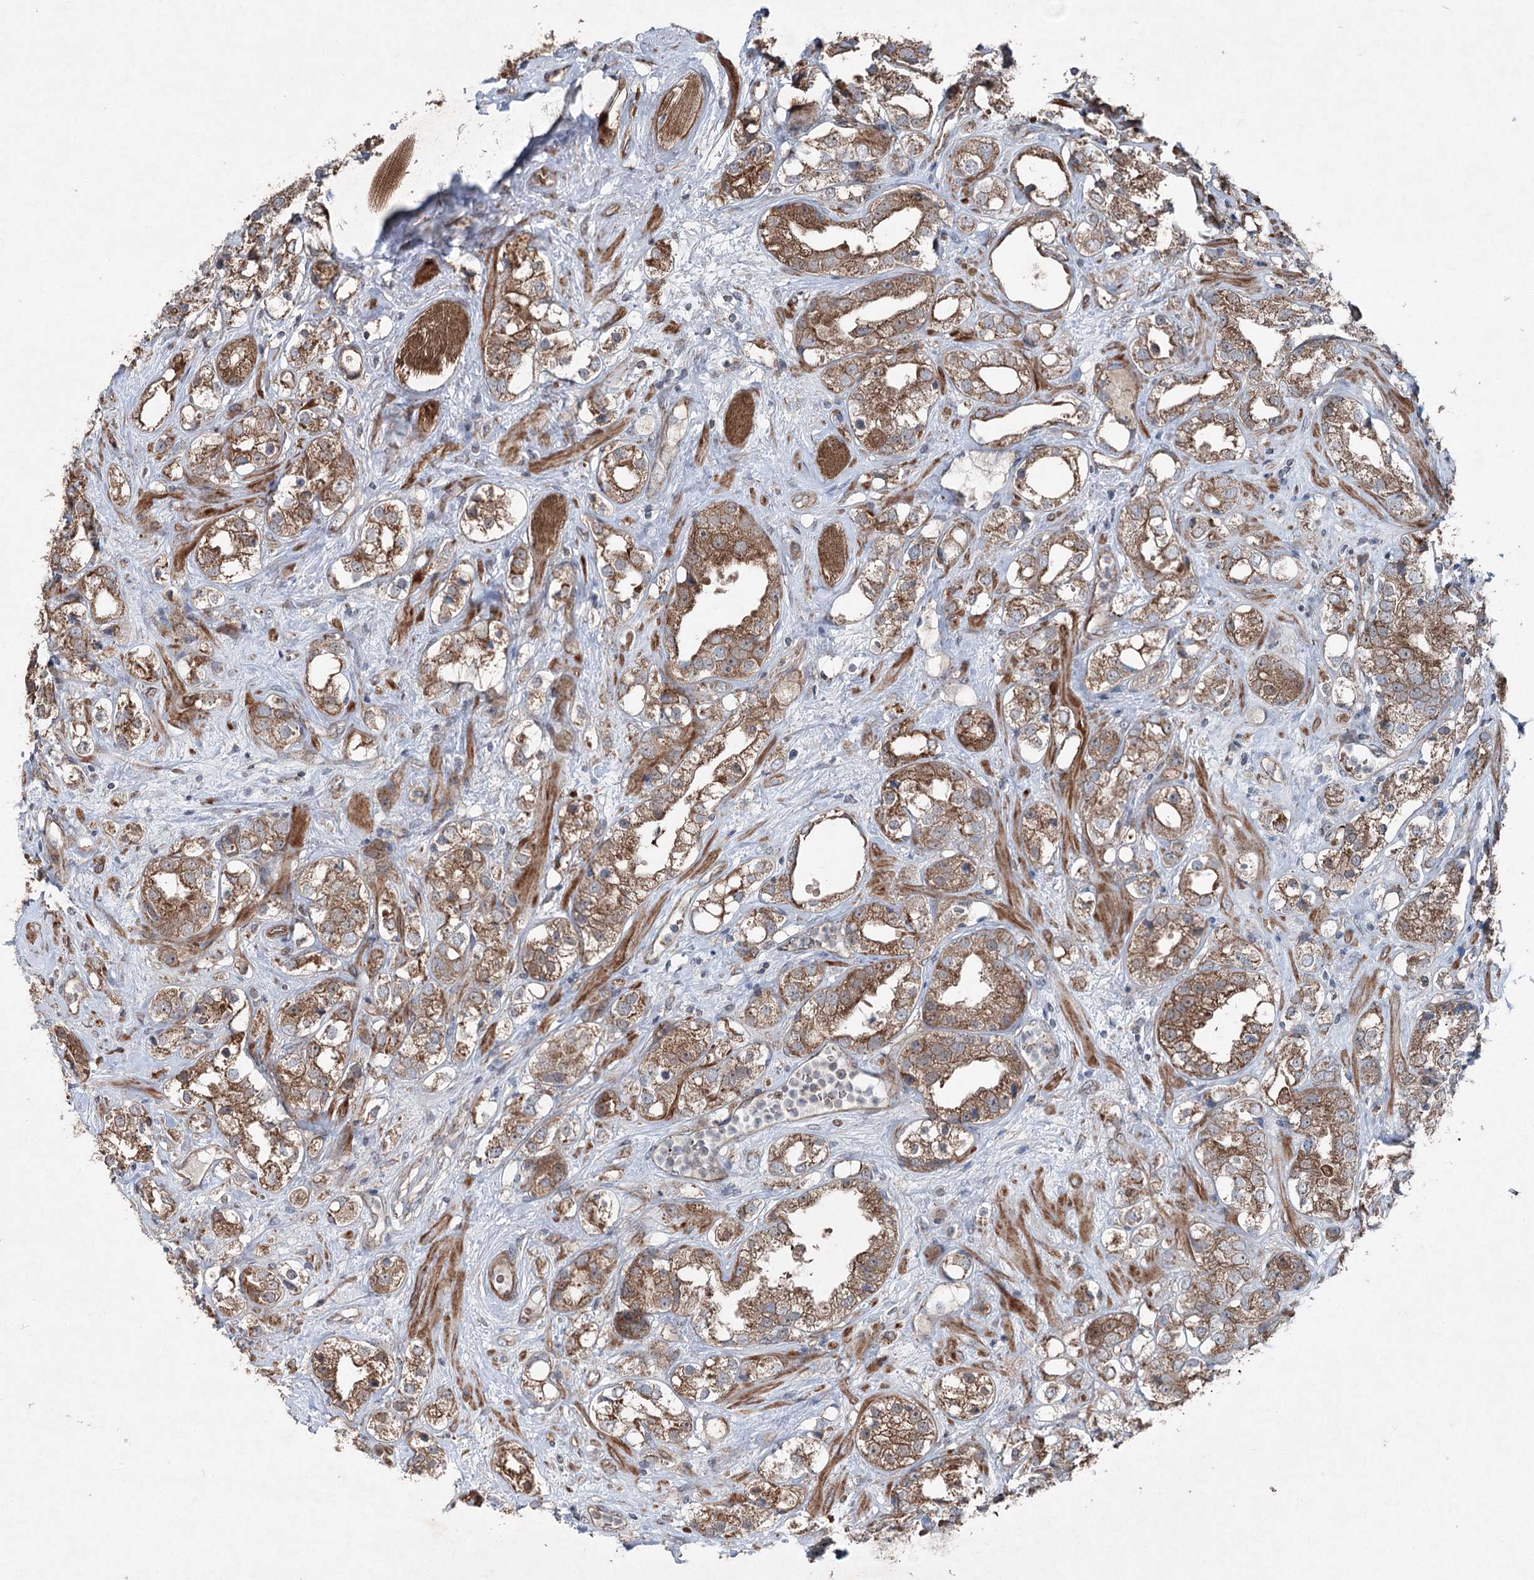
{"staining": {"intensity": "moderate", "quantity": ">75%", "location": "cytoplasmic/membranous"}, "tissue": "prostate cancer", "cell_type": "Tumor cells", "image_type": "cancer", "snomed": [{"axis": "morphology", "description": "Adenocarcinoma, NOS"}, {"axis": "topography", "description": "Prostate"}], "caption": "IHC (DAB (3,3'-diaminobenzidine)) staining of human prostate cancer displays moderate cytoplasmic/membranous protein expression in about >75% of tumor cells.", "gene": "SERINC5", "patient": {"sex": "male", "age": 79}}